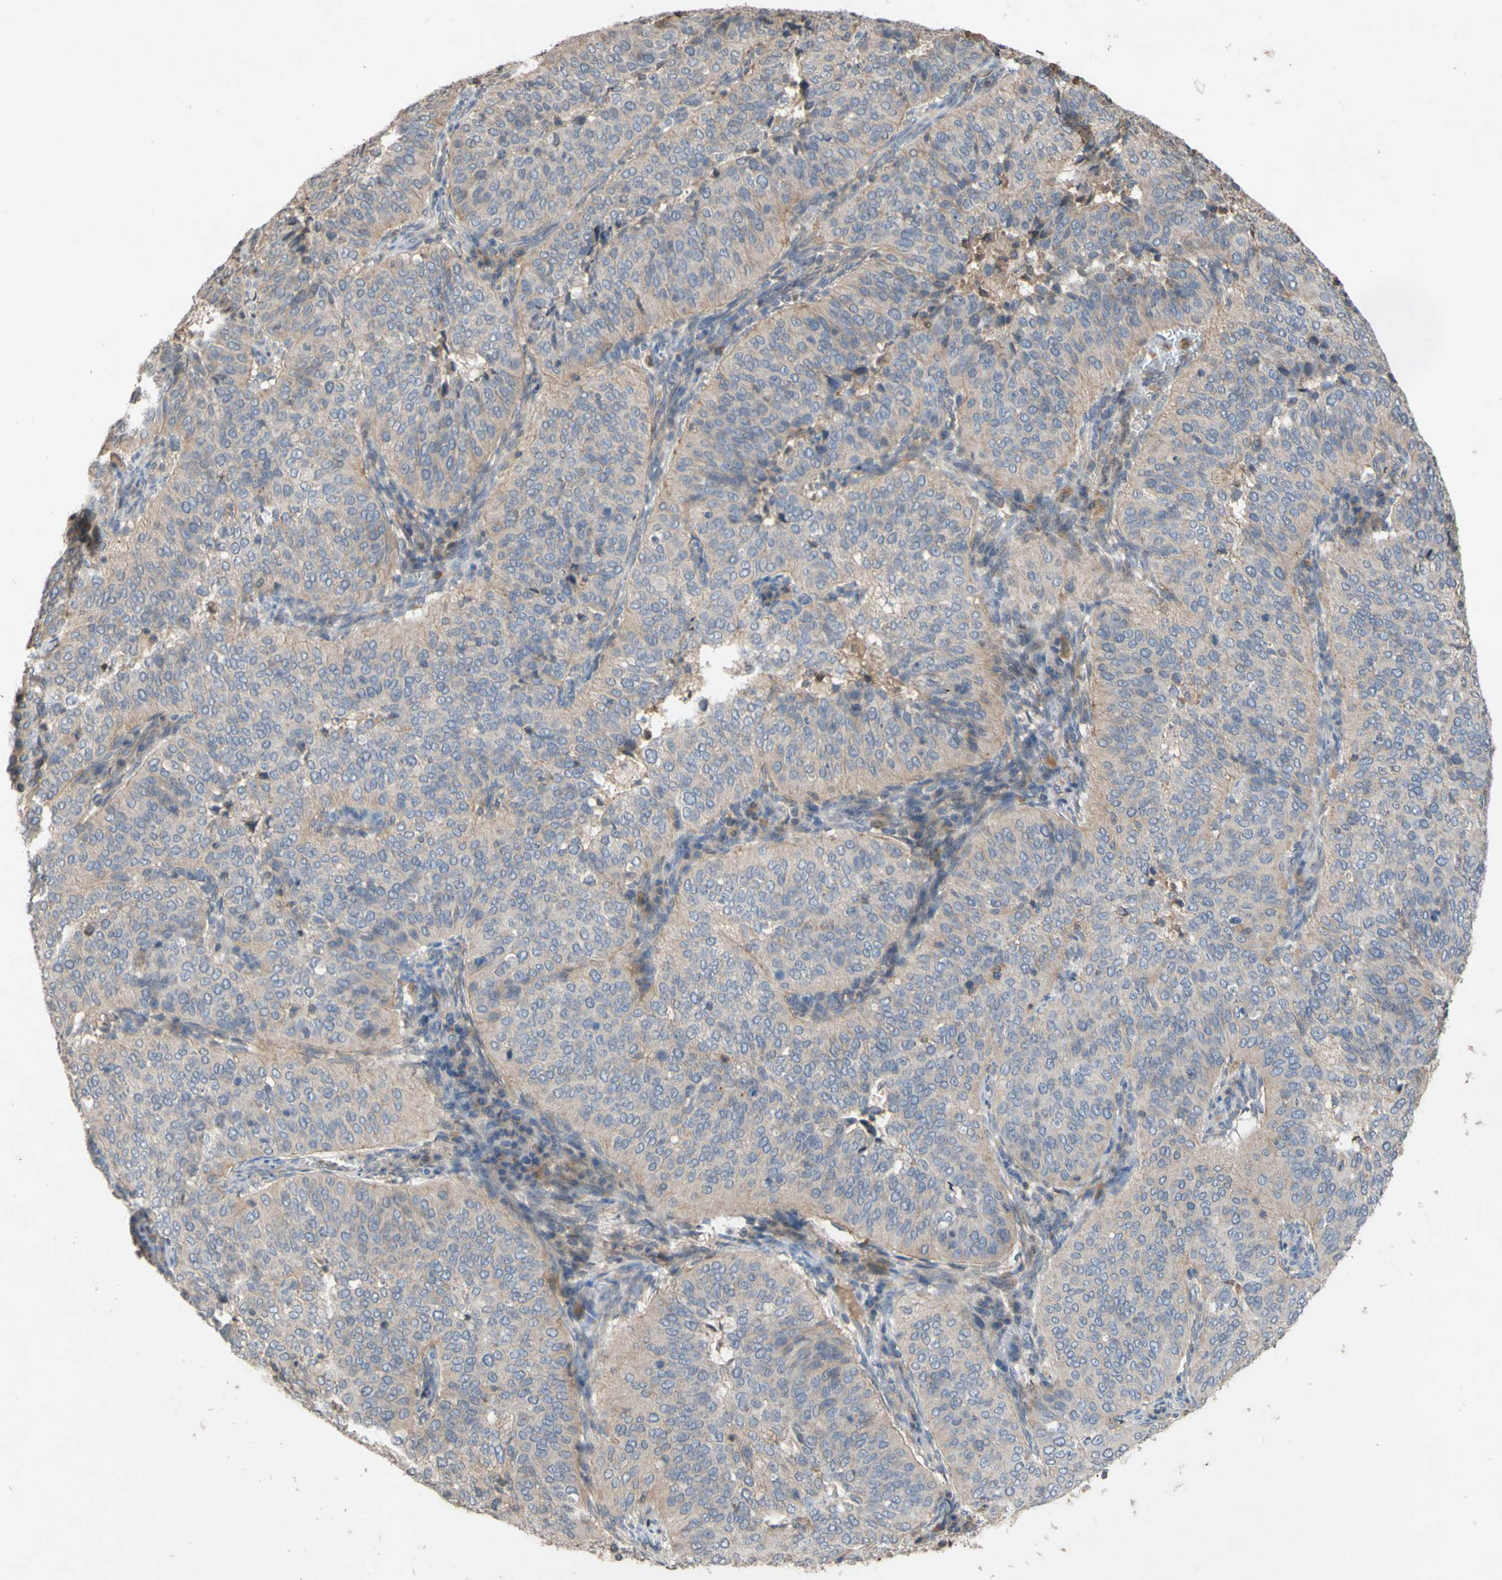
{"staining": {"intensity": "weak", "quantity": ">75%", "location": "cytoplasmic/membranous"}, "tissue": "cervical cancer", "cell_type": "Tumor cells", "image_type": "cancer", "snomed": [{"axis": "morphology", "description": "Normal tissue, NOS"}, {"axis": "morphology", "description": "Squamous cell carcinoma, NOS"}, {"axis": "topography", "description": "Cervix"}], "caption": "DAB immunohistochemical staining of cervical cancer (squamous cell carcinoma) displays weak cytoplasmic/membranous protein positivity in approximately >75% of tumor cells.", "gene": "NECTIN3", "patient": {"sex": "female", "age": 39}}